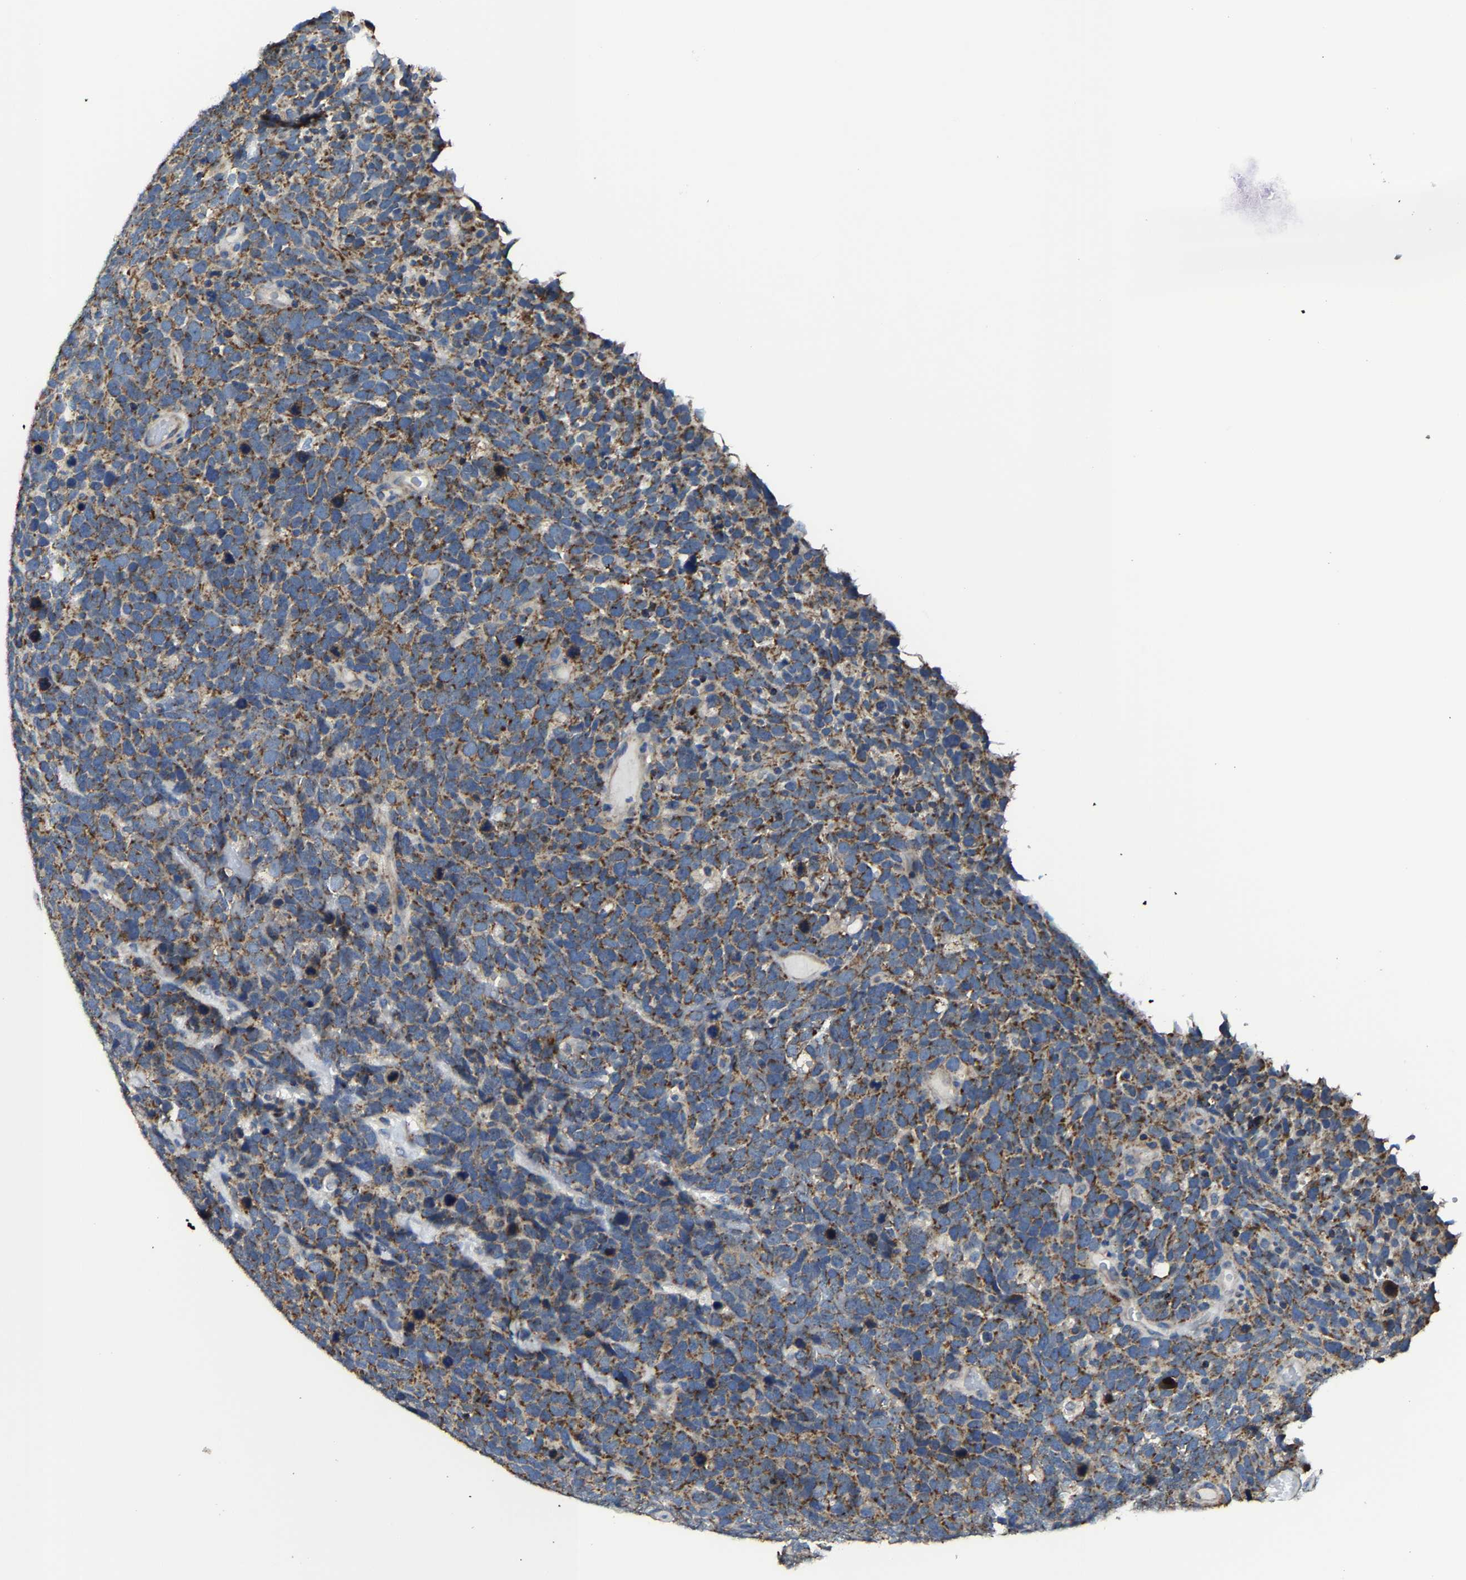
{"staining": {"intensity": "moderate", "quantity": ">75%", "location": "cytoplasmic/membranous"}, "tissue": "urothelial cancer", "cell_type": "Tumor cells", "image_type": "cancer", "snomed": [{"axis": "morphology", "description": "Urothelial carcinoma, High grade"}, {"axis": "topography", "description": "Urinary bladder"}], "caption": "High-power microscopy captured an immunohistochemistry image of urothelial cancer, revealing moderate cytoplasmic/membranous staining in about >75% of tumor cells. (DAB (3,3'-diaminobenzidine) IHC with brightfield microscopy, high magnification).", "gene": "AGK", "patient": {"sex": "female", "age": 82}}